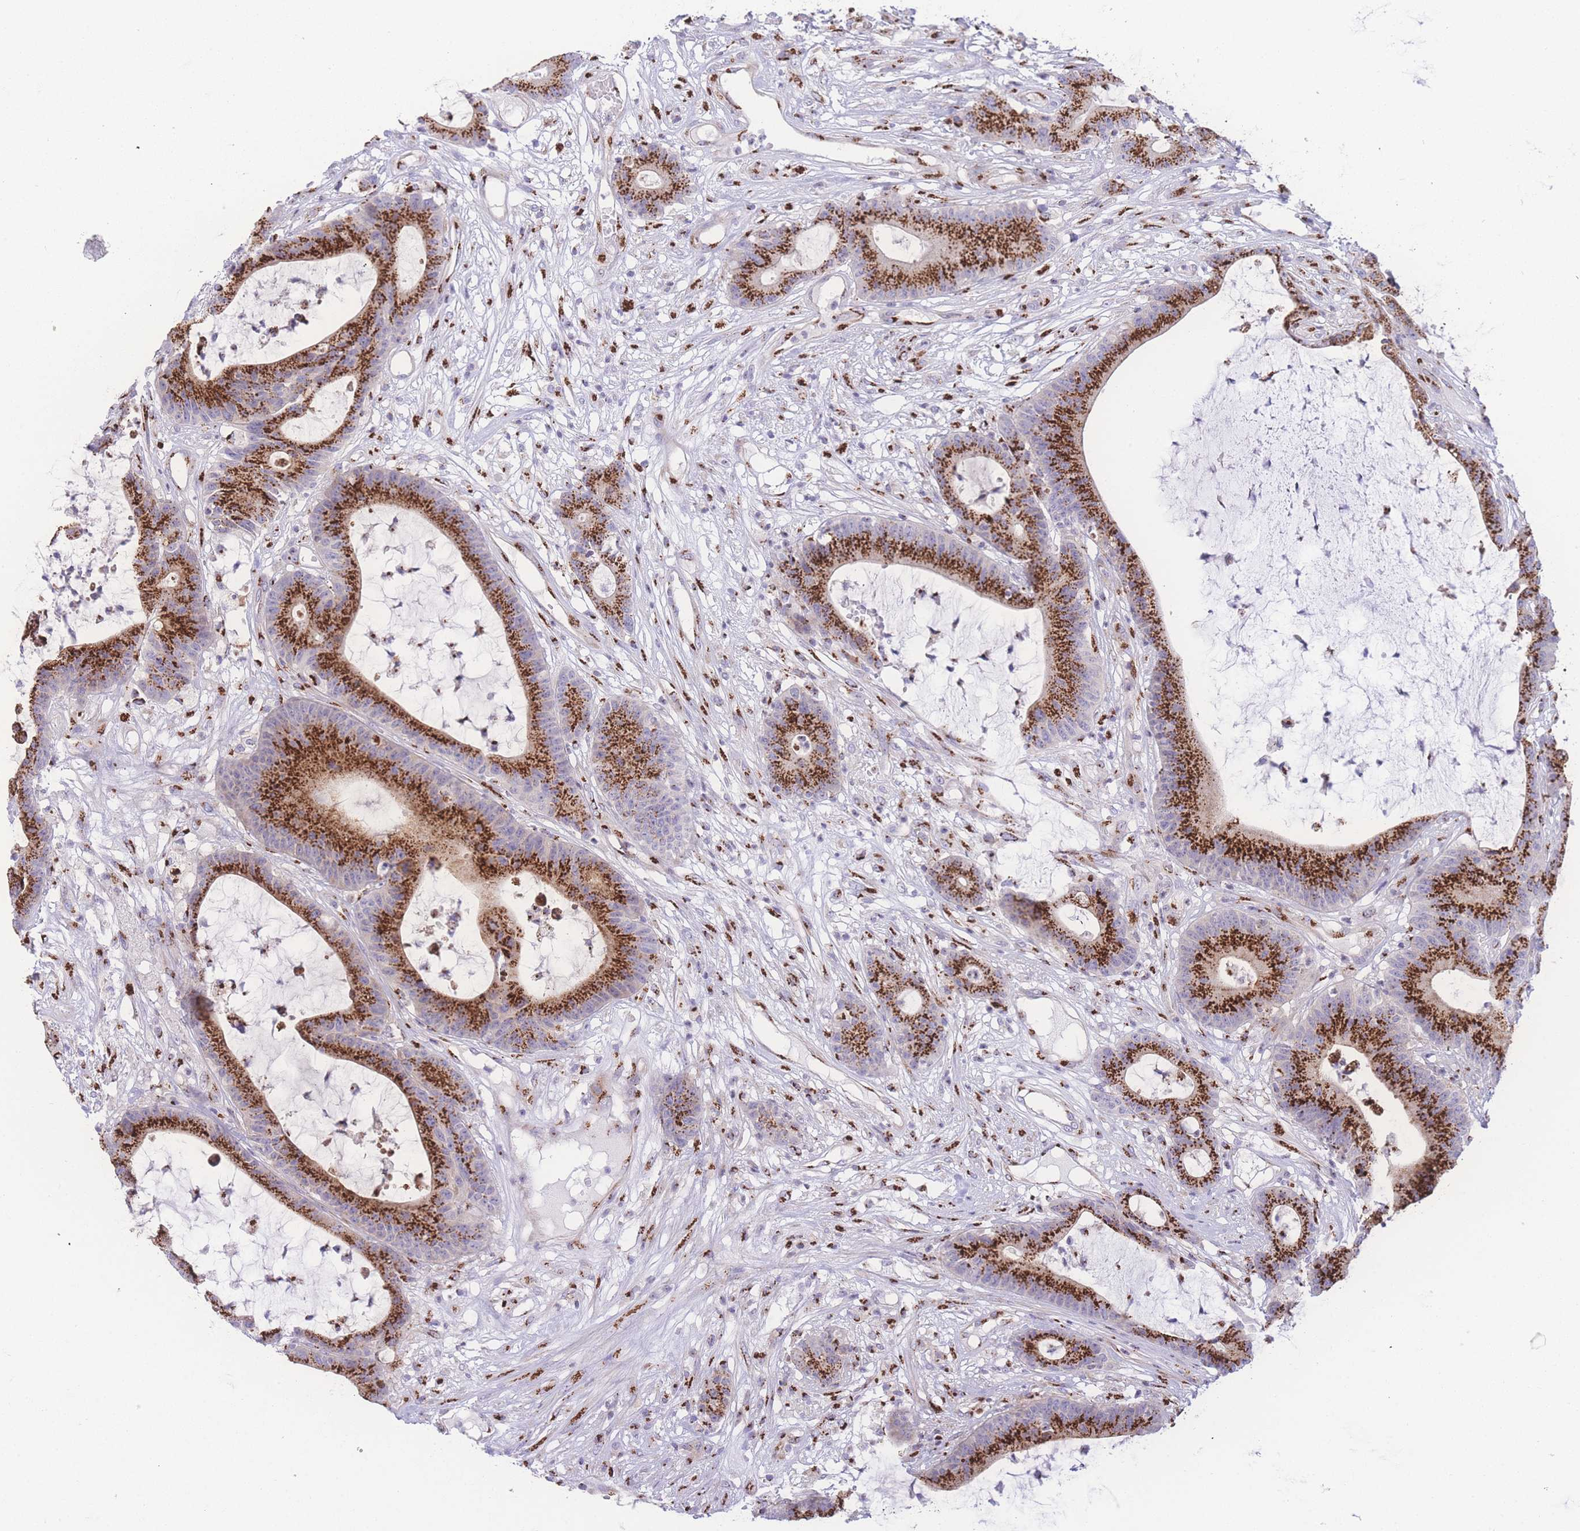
{"staining": {"intensity": "strong", "quantity": ">75%", "location": "cytoplasmic/membranous"}, "tissue": "colorectal cancer", "cell_type": "Tumor cells", "image_type": "cancer", "snomed": [{"axis": "morphology", "description": "Adenocarcinoma, NOS"}, {"axis": "topography", "description": "Colon"}], "caption": "Tumor cells show high levels of strong cytoplasmic/membranous staining in approximately >75% of cells in adenocarcinoma (colorectal).", "gene": "GOLM2", "patient": {"sex": "female", "age": 84}}